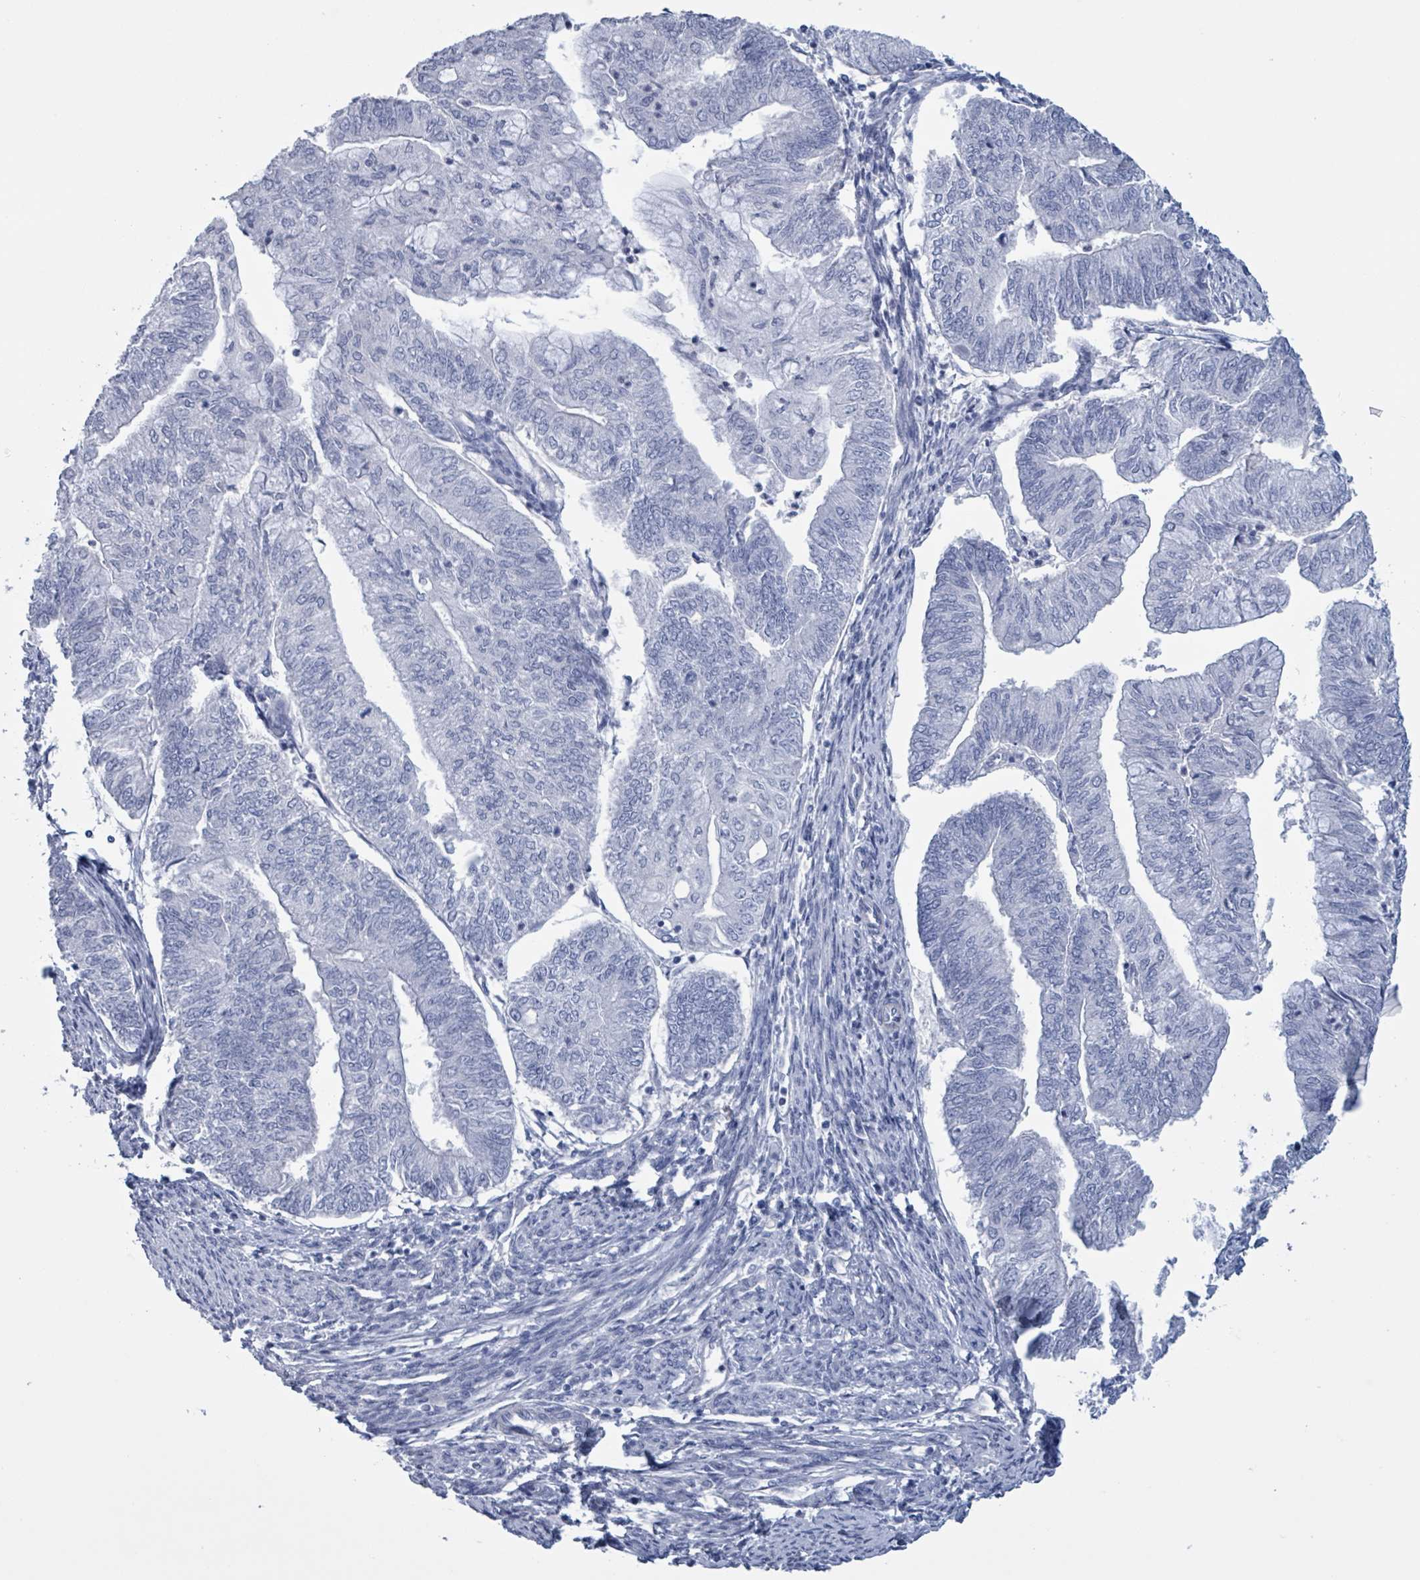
{"staining": {"intensity": "negative", "quantity": "none", "location": "none"}, "tissue": "smooth muscle", "cell_type": "Smooth muscle cells", "image_type": "normal", "snomed": [{"axis": "morphology", "description": "Normal tissue, NOS"}, {"axis": "topography", "description": "Smooth muscle"}, {"axis": "topography", "description": "Uterus"}], "caption": "Human smooth muscle stained for a protein using immunohistochemistry displays no positivity in smooth muscle cells.", "gene": "CT45A10", "patient": {"sex": "female", "age": 59}}